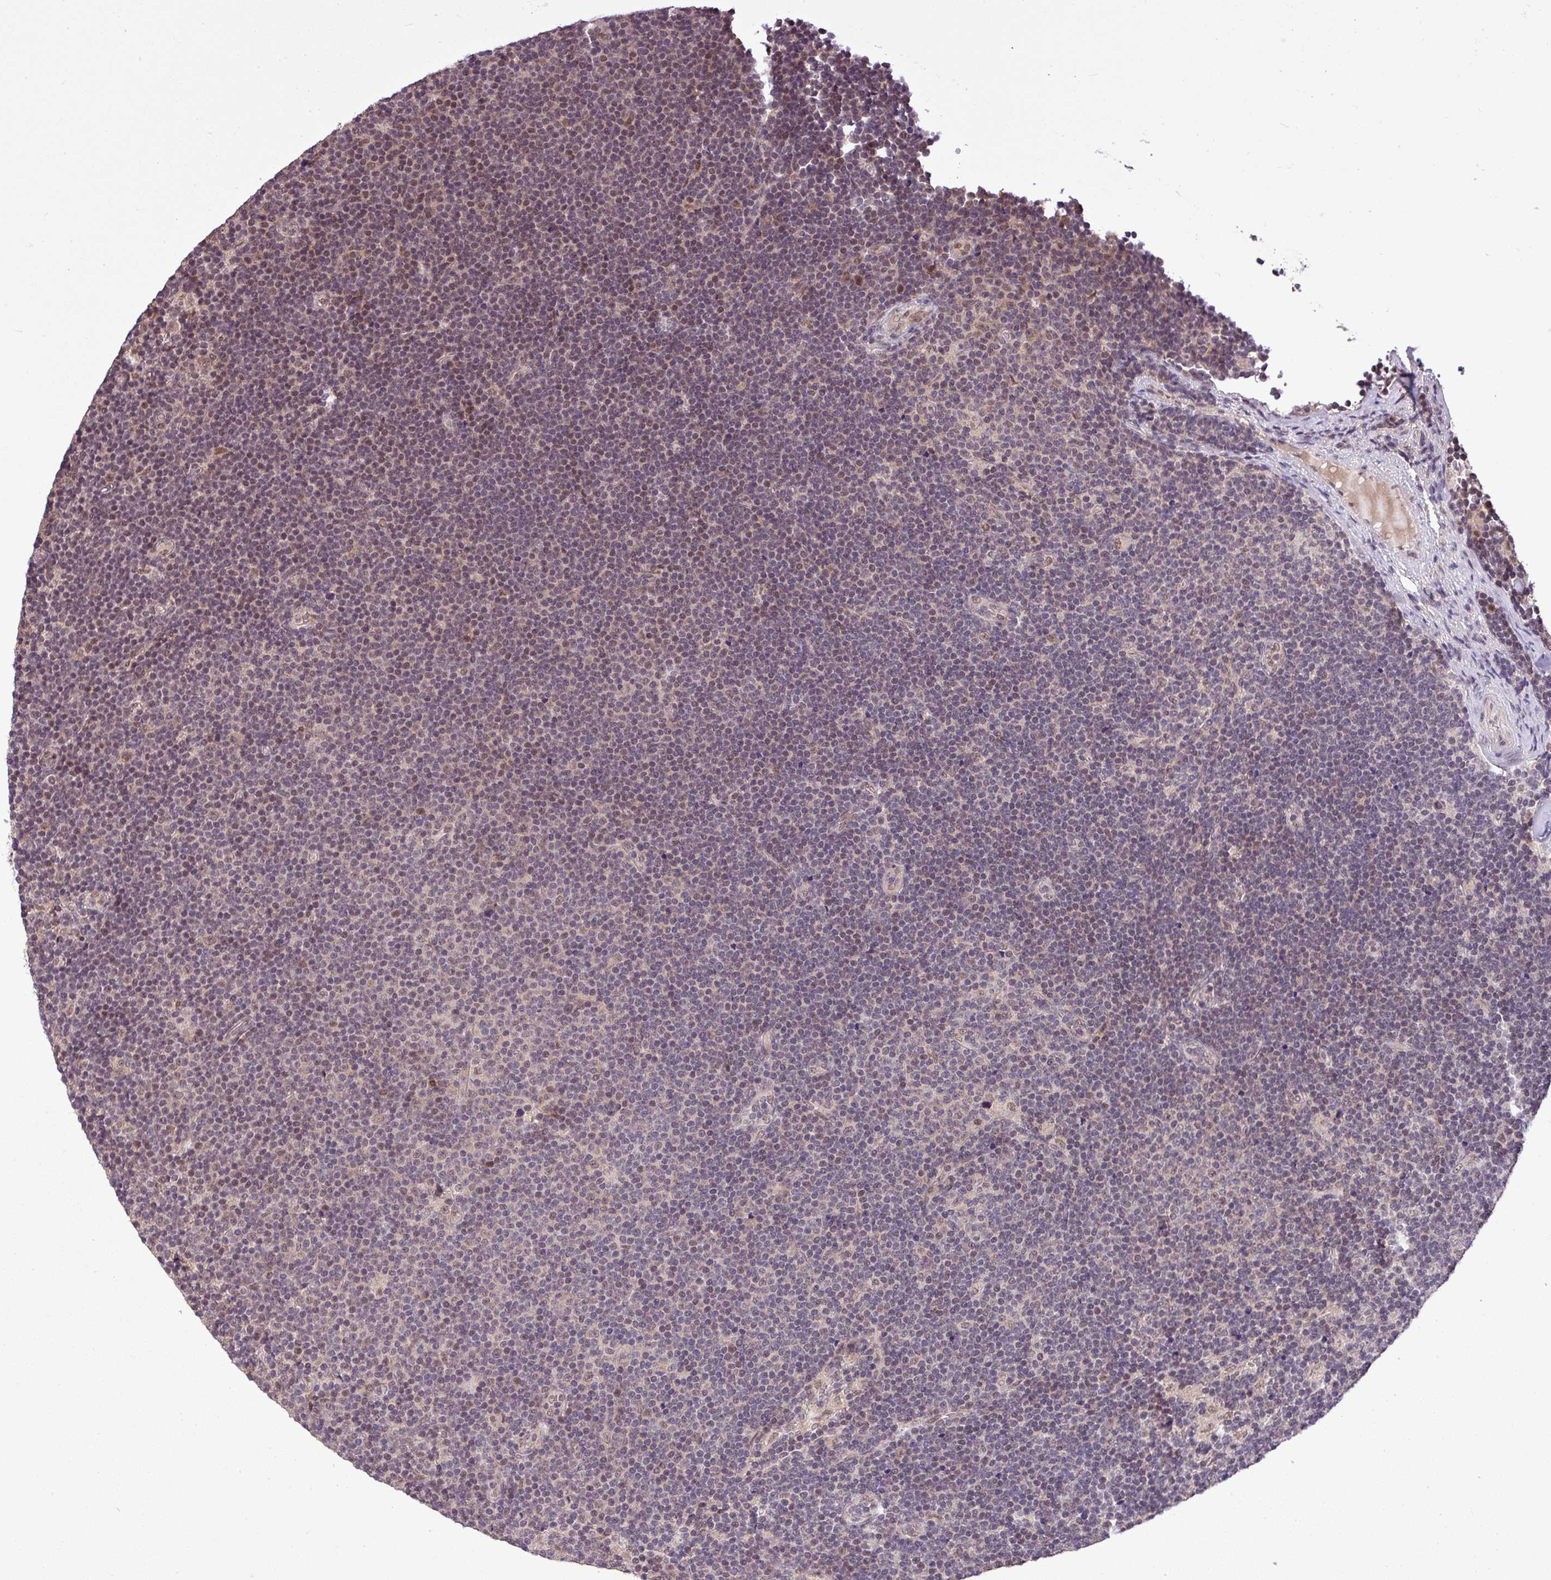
{"staining": {"intensity": "negative", "quantity": "none", "location": "none"}, "tissue": "lymphoma", "cell_type": "Tumor cells", "image_type": "cancer", "snomed": [{"axis": "morphology", "description": "Malignant lymphoma, non-Hodgkin's type, Low grade"}, {"axis": "topography", "description": "Lymph node"}], "caption": "Tumor cells show no significant protein expression in lymphoma. (DAB (3,3'-diaminobenzidine) IHC, high magnification).", "gene": "MFHAS1", "patient": {"sex": "male", "age": 48}}